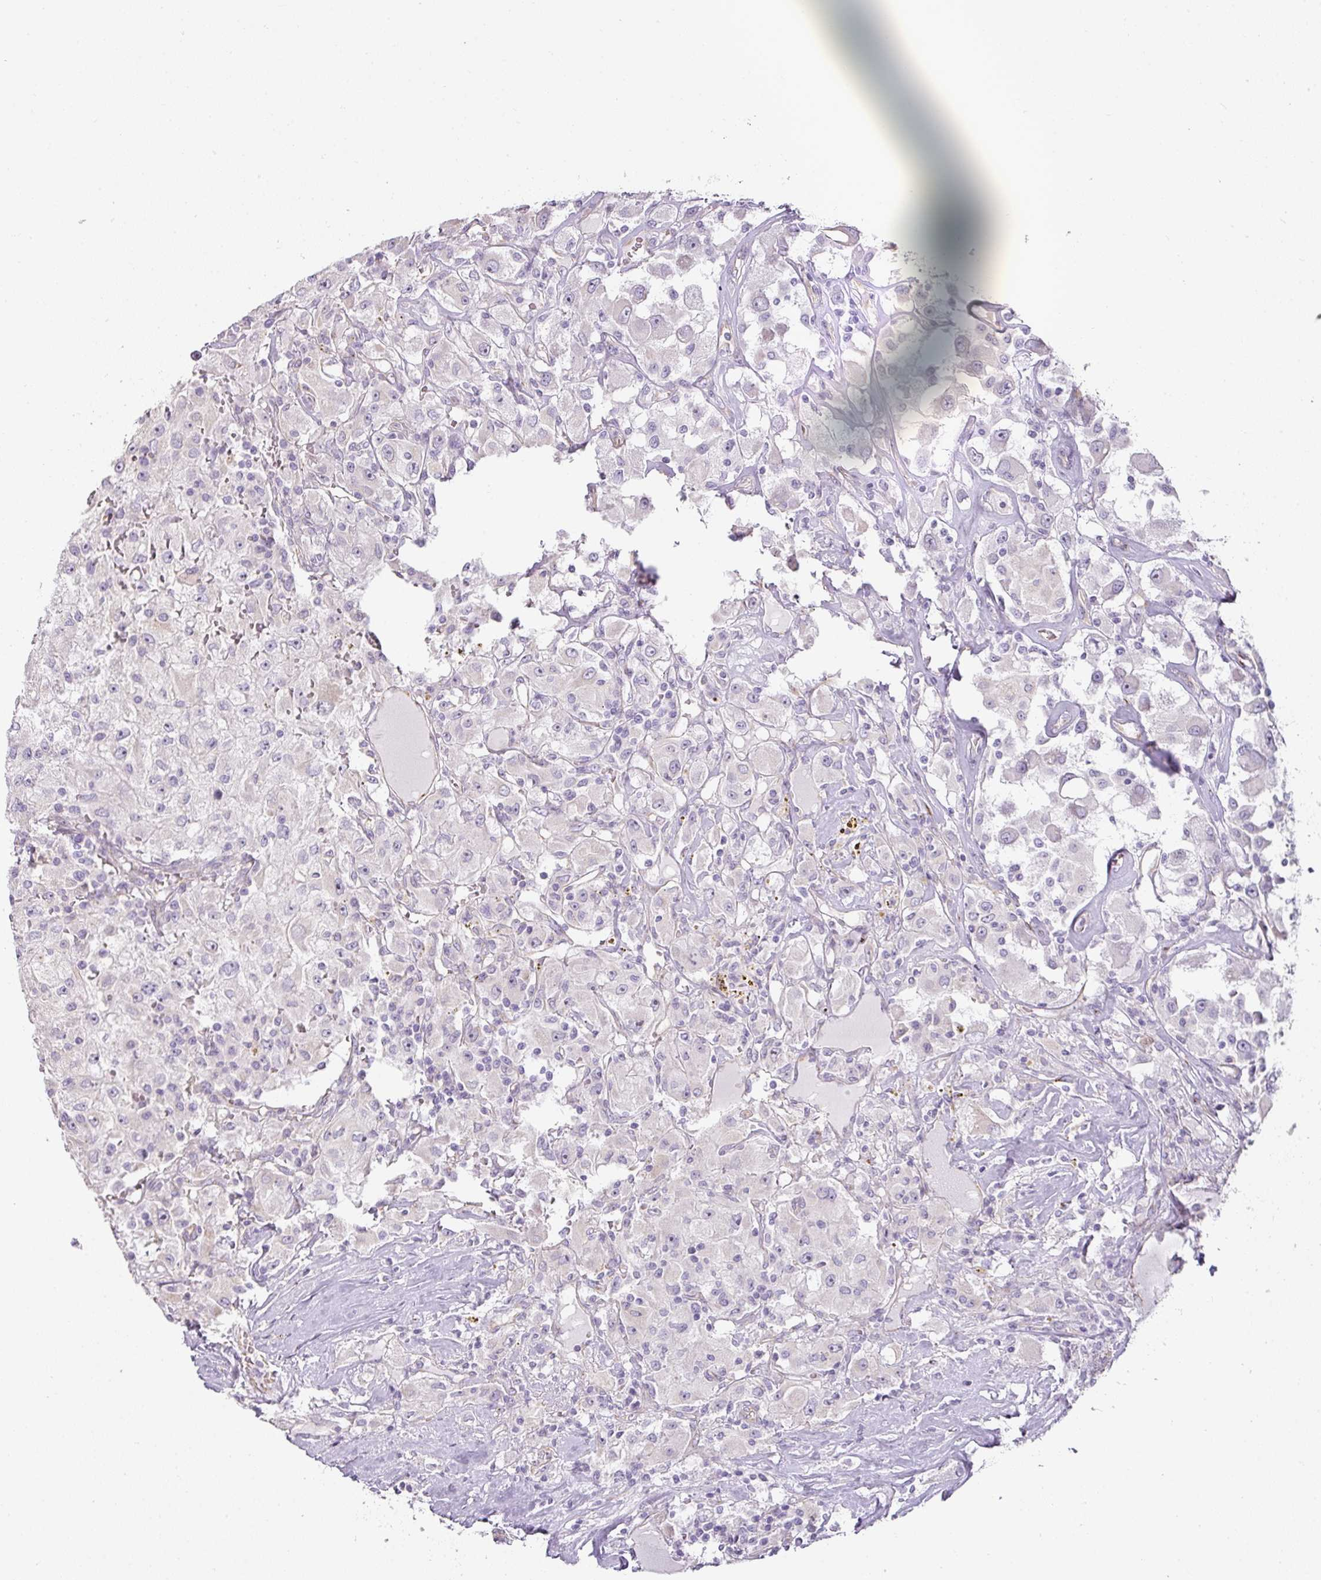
{"staining": {"intensity": "negative", "quantity": "none", "location": "none"}, "tissue": "renal cancer", "cell_type": "Tumor cells", "image_type": "cancer", "snomed": [{"axis": "morphology", "description": "Adenocarcinoma, NOS"}, {"axis": "topography", "description": "Kidney"}], "caption": "Renal cancer was stained to show a protein in brown. There is no significant staining in tumor cells.", "gene": "ATP8B2", "patient": {"sex": "female", "age": 67}}